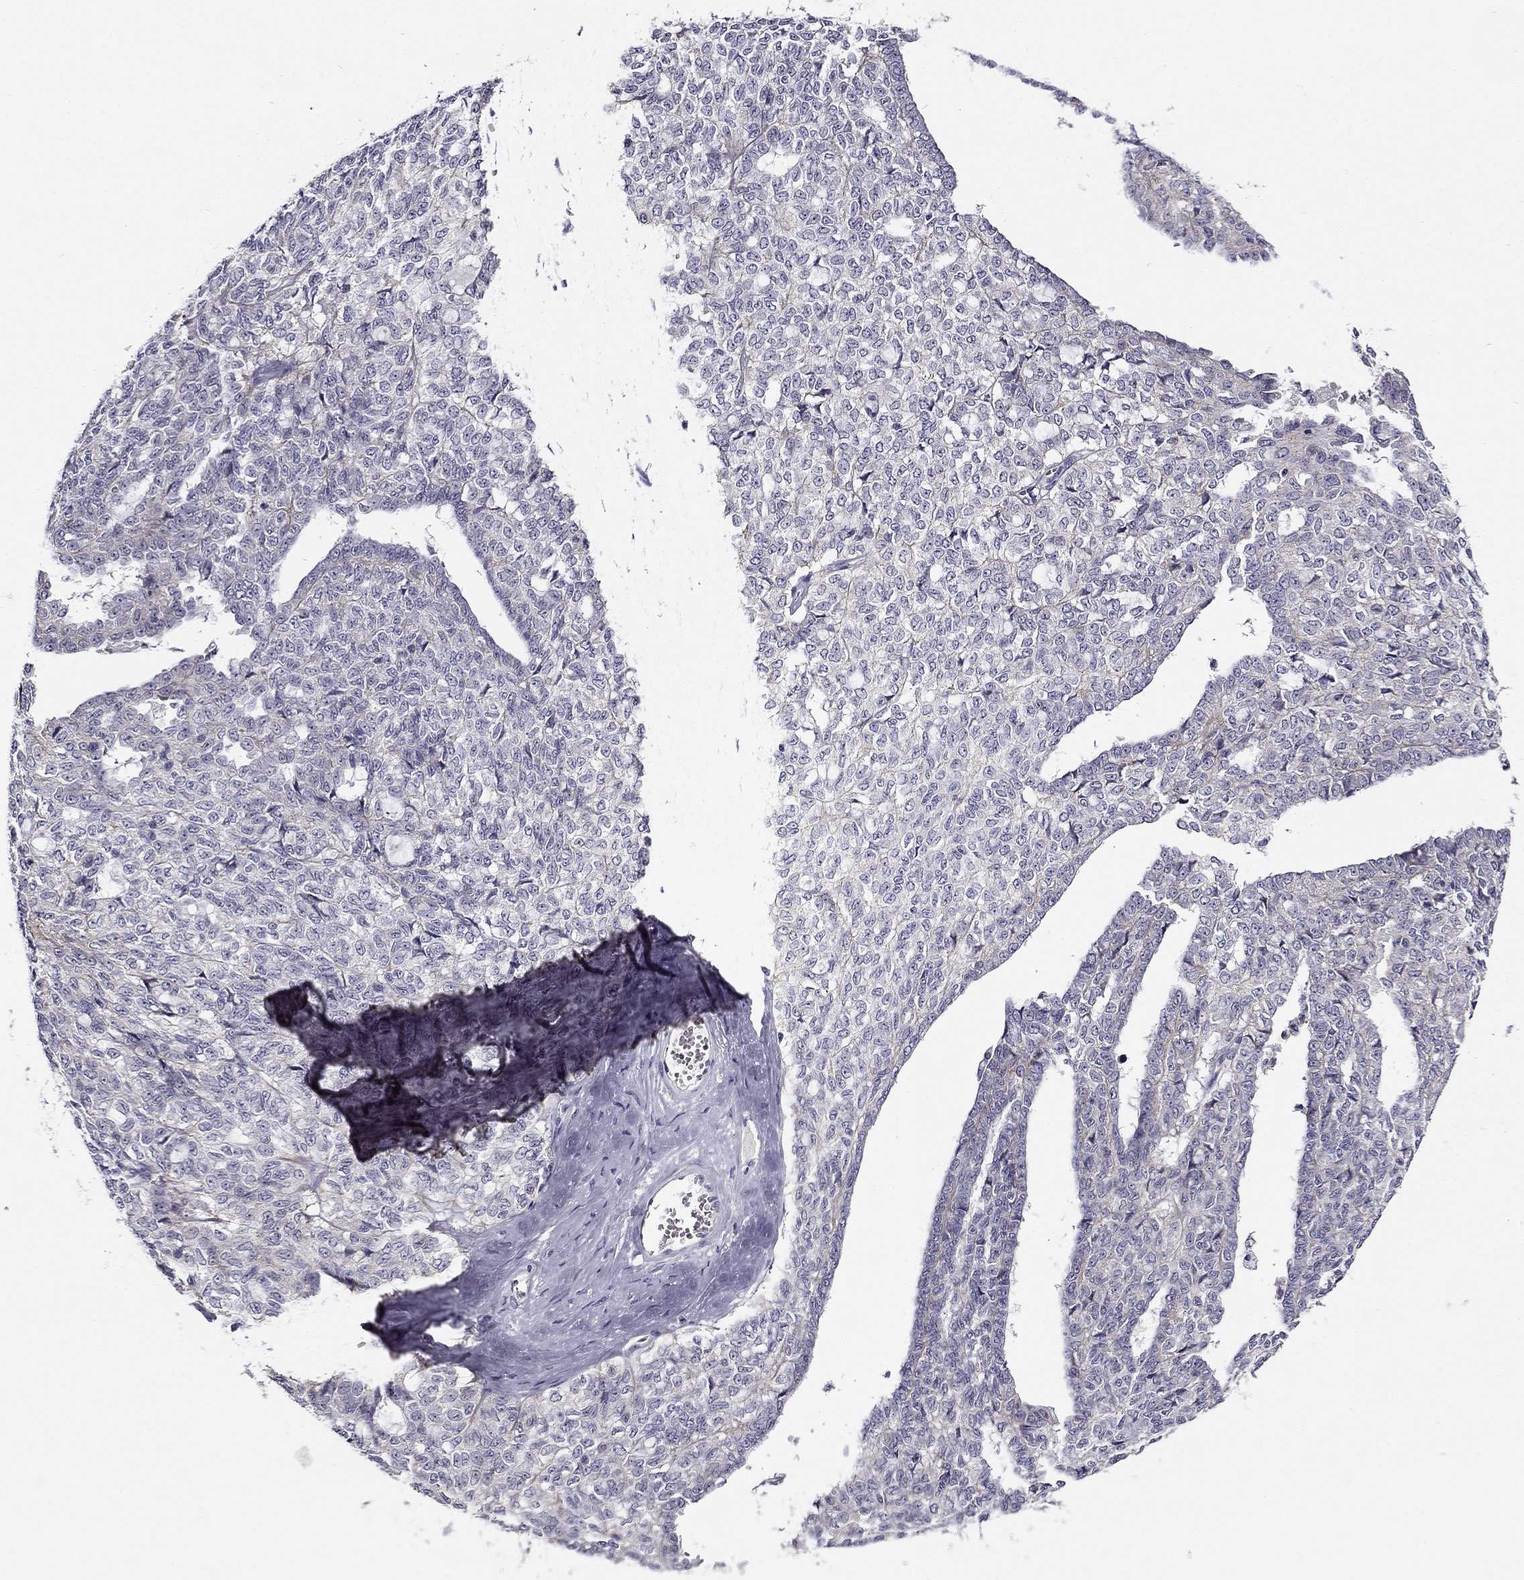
{"staining": {"intensity": "negative", "quantity": "none", "location": "none"}, "tissue": "ovarian cancer", "cell_type": "Tumor cells", "image_type": "cancer", "snomed": [{"axis": "morphology", "description": "Cystadenocarcinoma, serous, NOS"}, {"axis": "topography", "description": "Ovary"}], "caption": "Immunohistochemistry (IHC) histopathology image of human ovarian cancer stained for a protein (brown), which displays no expression in tumor cells.", "gene": "CNR1", "patient": {"sex": "female", "age": 71}}